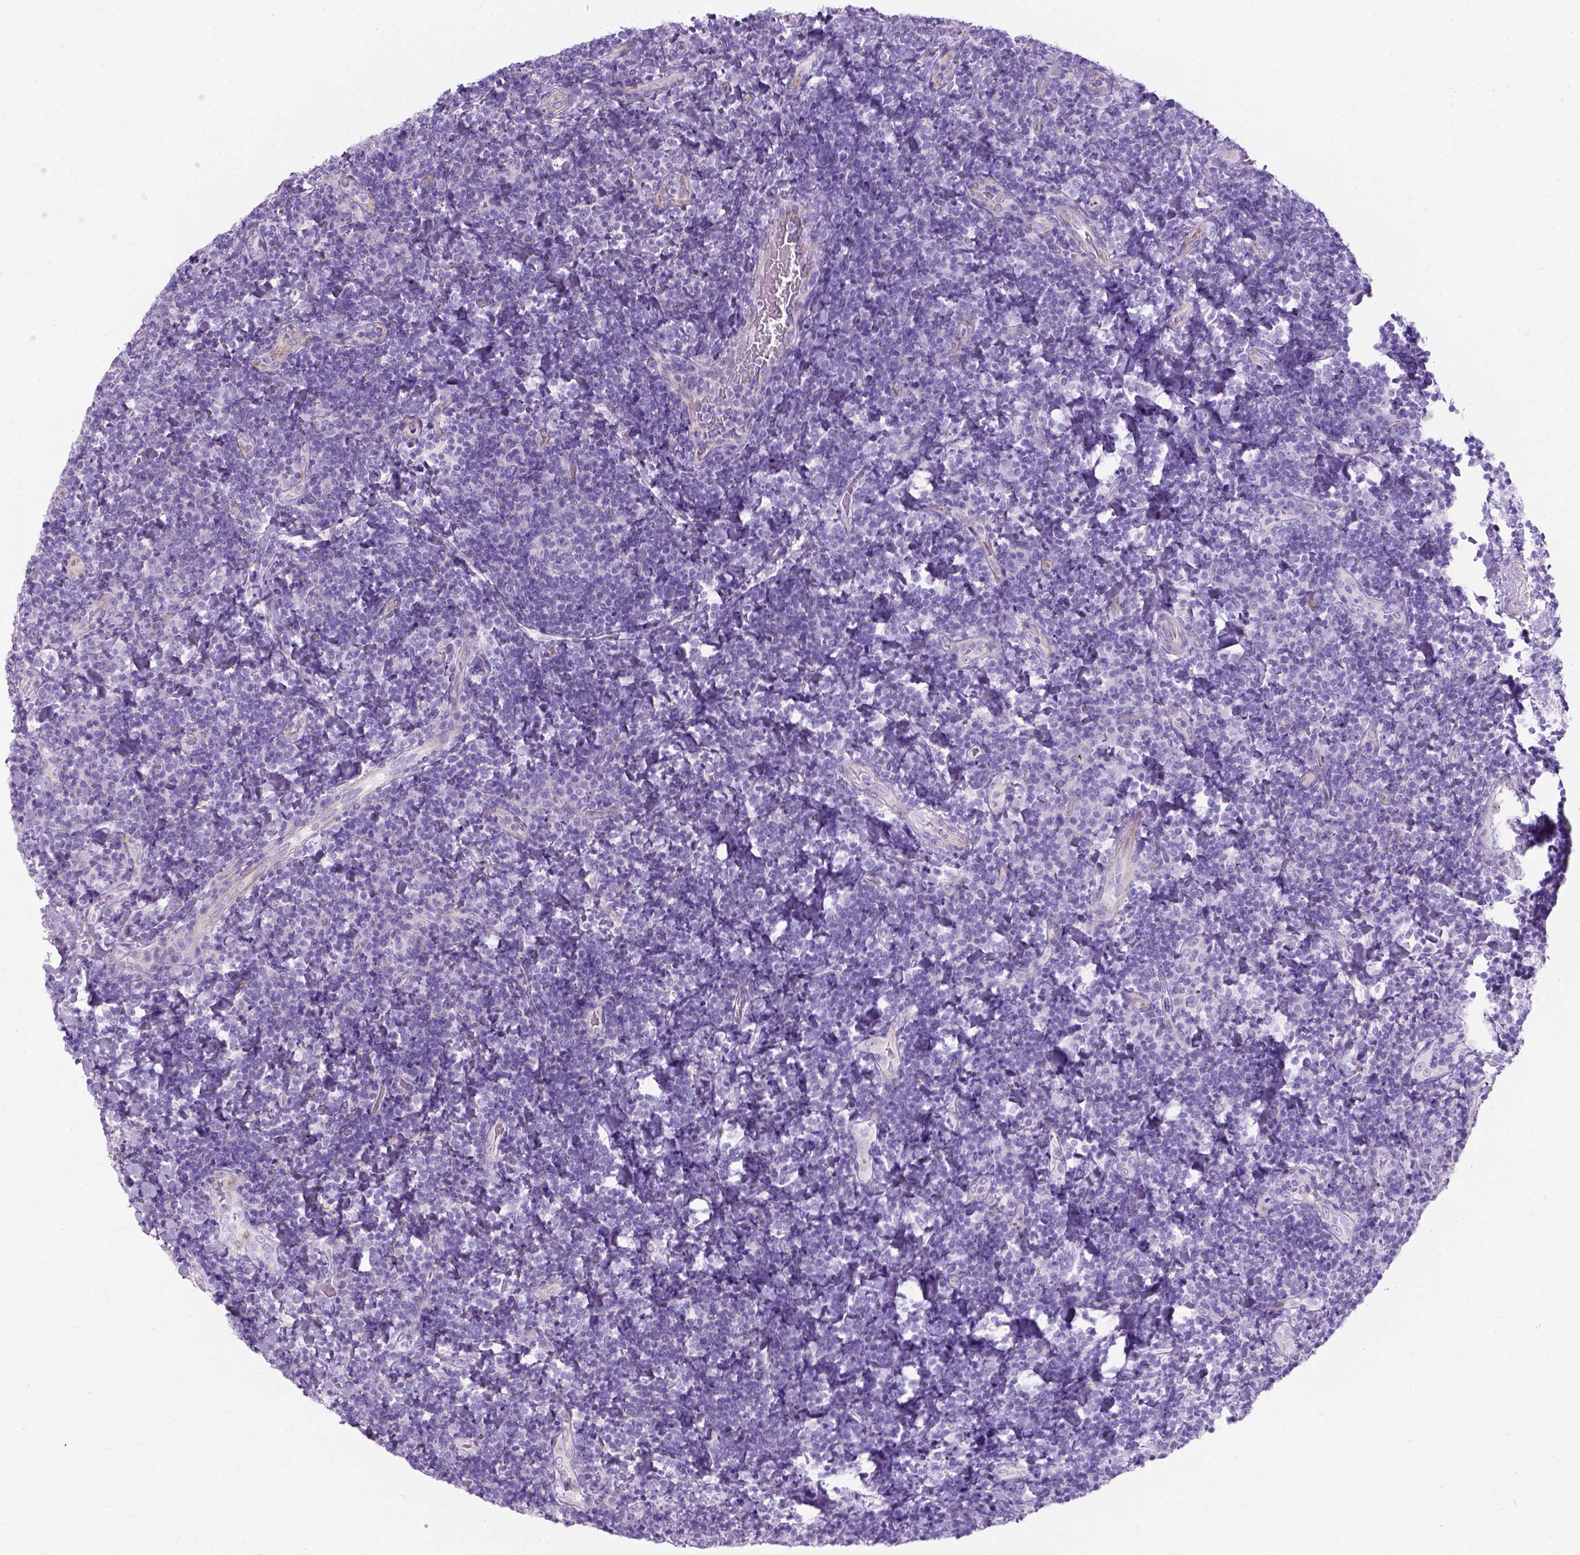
{"staining": {"intensity": "negative", "quantity": "none", "location": "none"}, "tissue": "tonsil", "cell_type": "Germinal center cells", "image_type": "normal", "snomed": [{"axis": "morphology", "description": "Normal tissue, NOS"}, {"axis": "topography", "description": "Tonsil"}], "caption": "This is an immunohistochemistry (IHC) histopathology image of benign tonsil. There is no staining in germinal center cells.", "gene": "MYH15", "patient": {"sex": "male", "age": 17}}